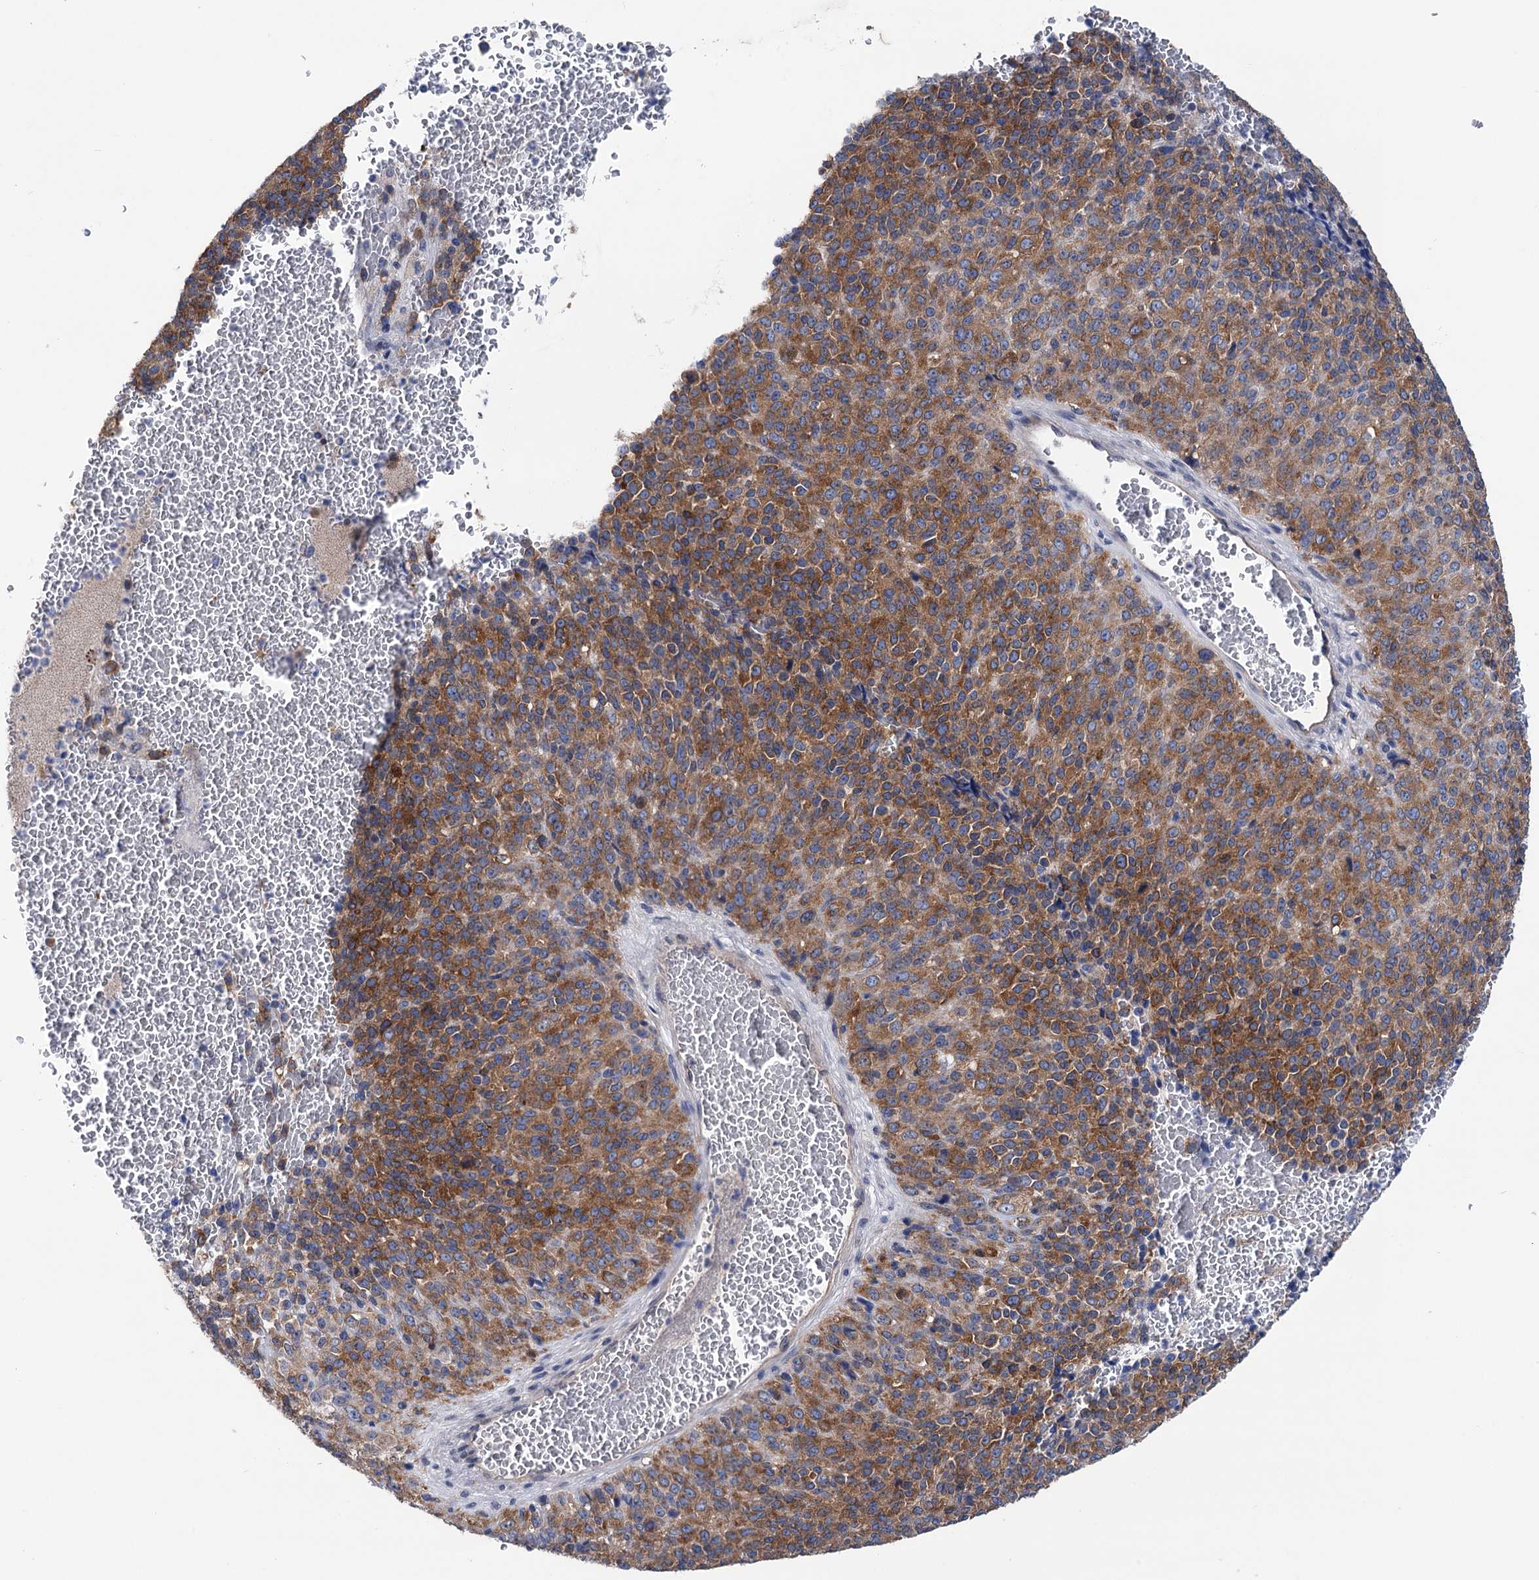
{"staining": {"intensity": "strong", "quantity": ">75%", "location": "cytoplasmic/membranous"}, "tissue": "melanoma", "cell_type": "Tumor cells", "image_type": "cancer", "snomed": [{"axis": "morphology", "description": "Malignant melanoma, Metastatic site"}, {"axis": "topography", "description": "Brain"}], "caption": "DAB immunohistochemical staining of human melanoma displays strong cytoplasmic/membranous protein staining in approximately >75% of tumor cells.", "gene": "ZNRD2", "patient": {"sex": "female", "age": 56}}